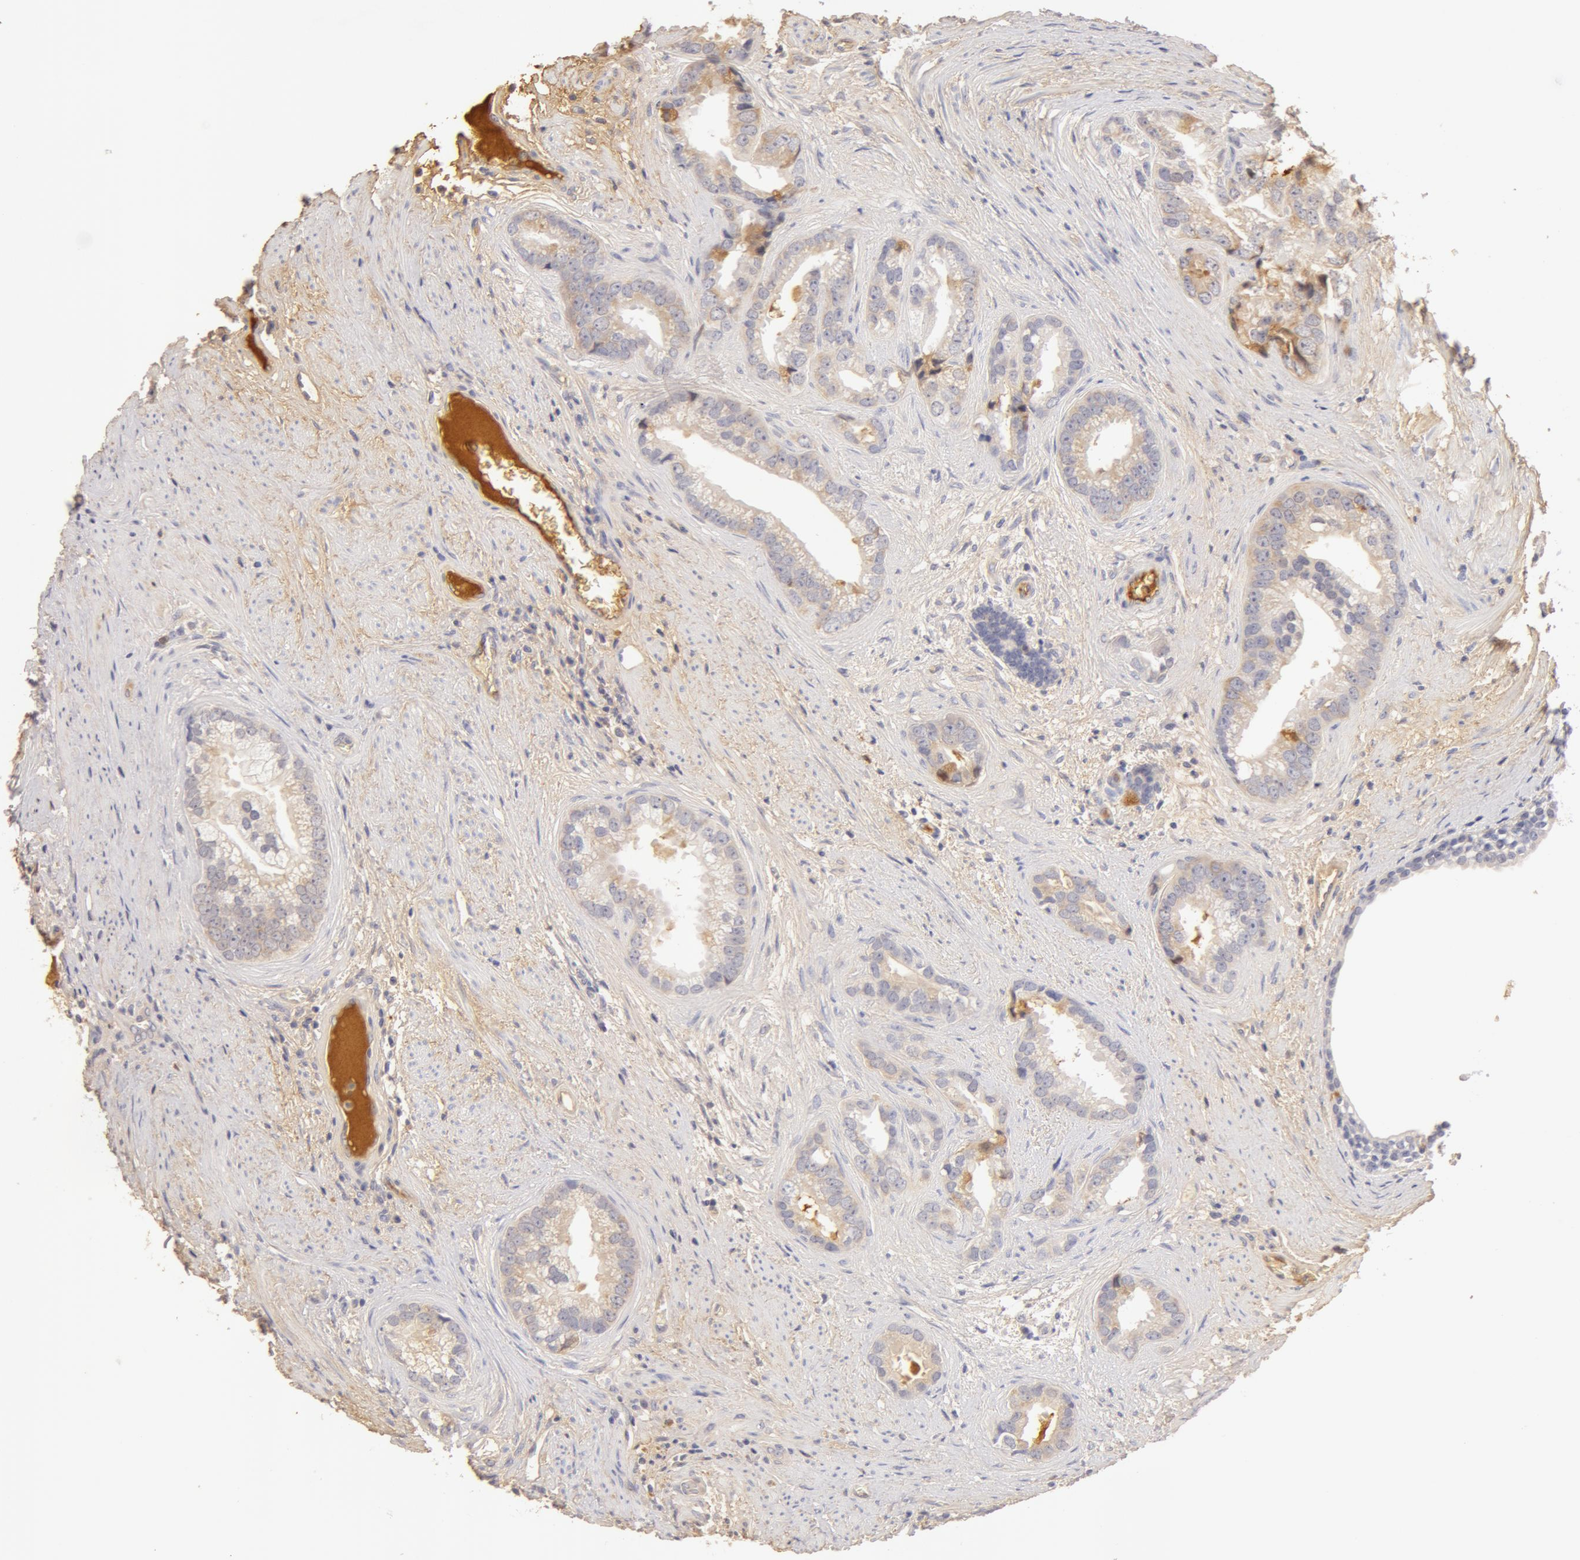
{"staining": {"intensity": "weak", "quantity": ">75%", "location": "cytoplasmic/membranous"}, "tissue": "prostate cancer", "cell_type": "Tumor cells", "image_type": "cancer", "snomed": [{"axis": "morphology", "description": "Adenocarcinoma, Low grade"}, {"axis": "topography", "description": "Prostate"}], "caption": "Prostate cancer (adenocarcinoma (low-grade)) stained with a brown dye demonstrates weak cytoplasmic/membranous positive expression in about >75% of tumor cells.", "gene": "TF", "patient": {"sex": "male", "age": 71}}